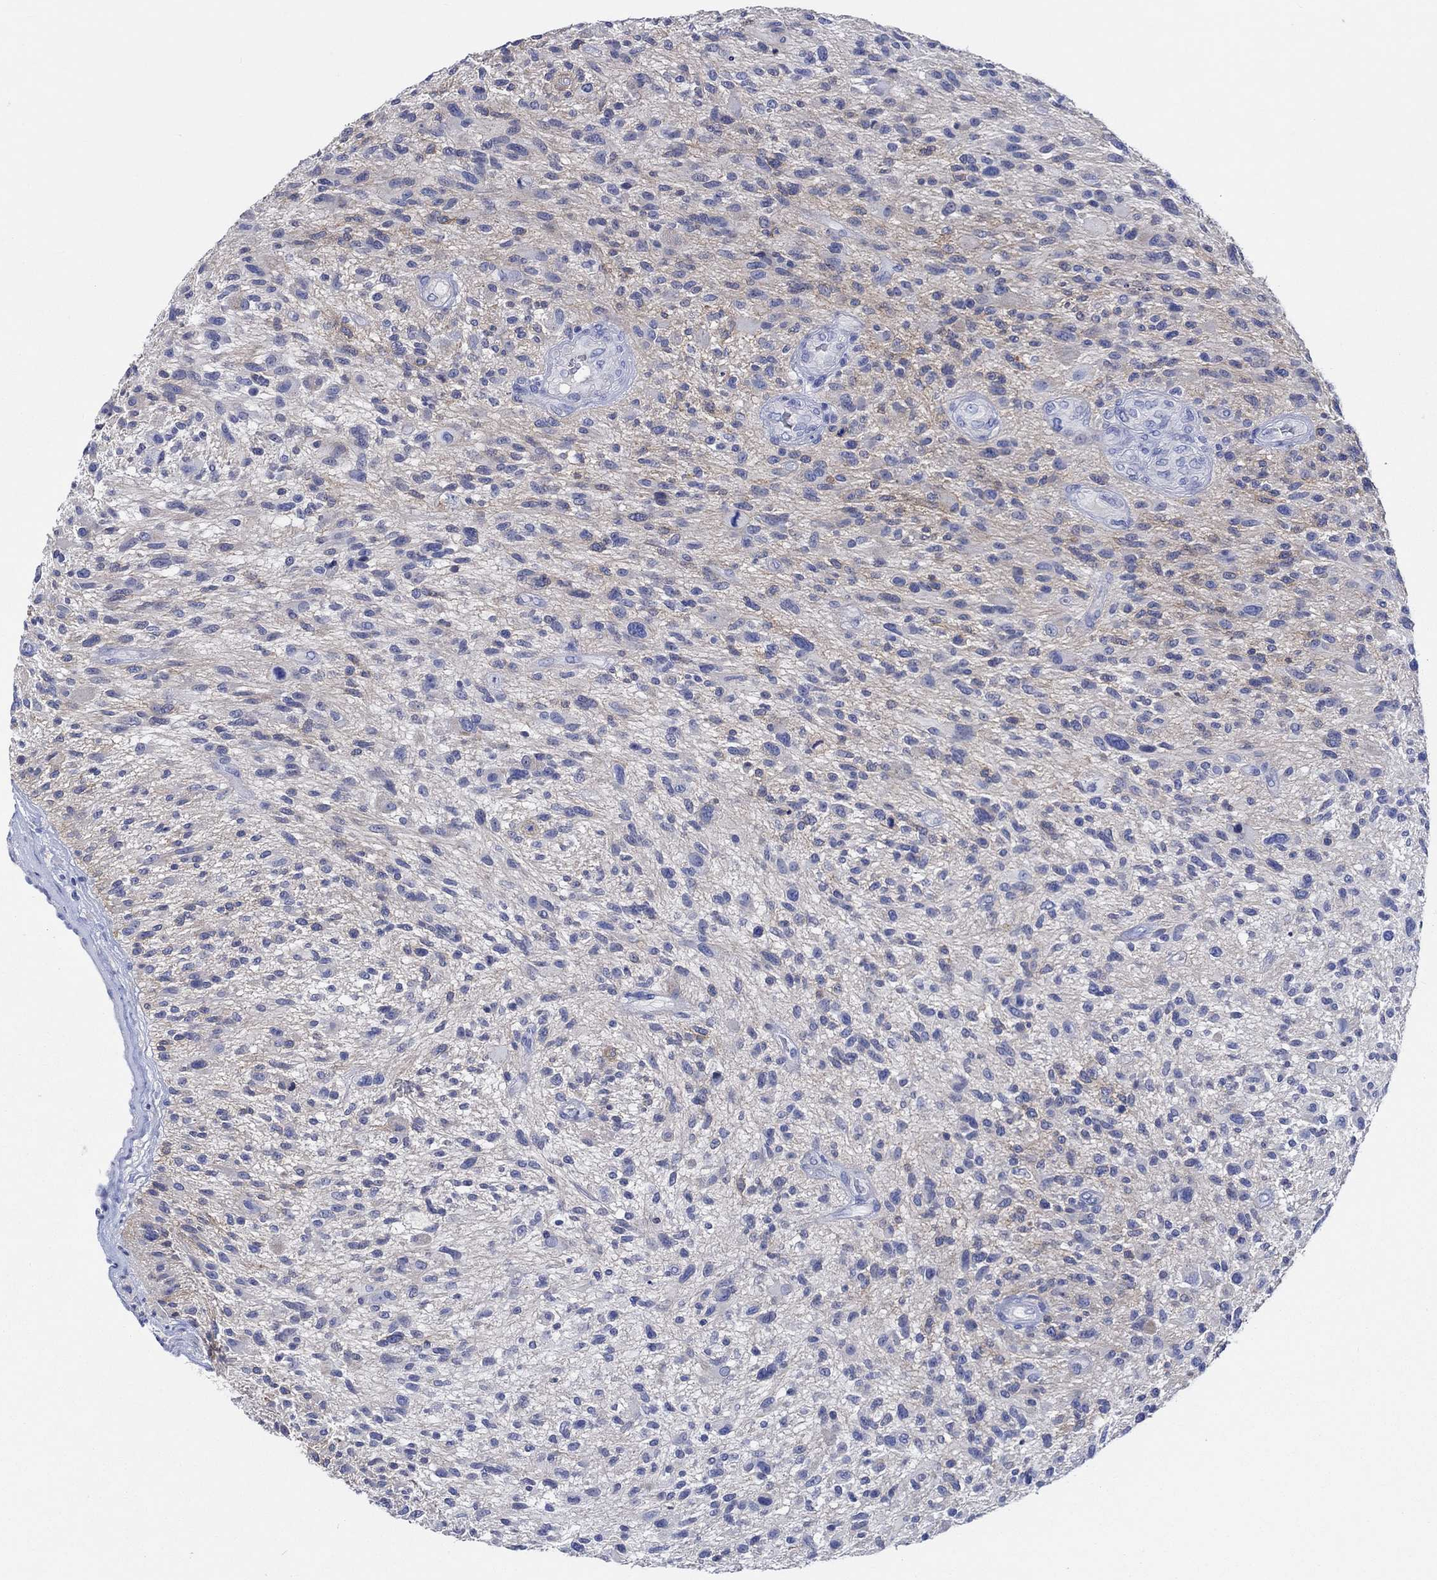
{"staining": {"intensity": "negative", "quantity": "none", "location": "none"}, "tissue": "glioma", "cell_type": "Tumor cells", "image_type": "cancer", "snomed": [{"axis": "morphology", "description": "Glioma, malignant, High grade"}, {"axis": "topography", "description": "Brain"}], "caption": "Immunohistochemistry (IHC) of malignant high-grade glioma demonstrates no expression in tumor cells.", "gene": "SHISA4", "patient": {"sex": "male", "age": 47}}